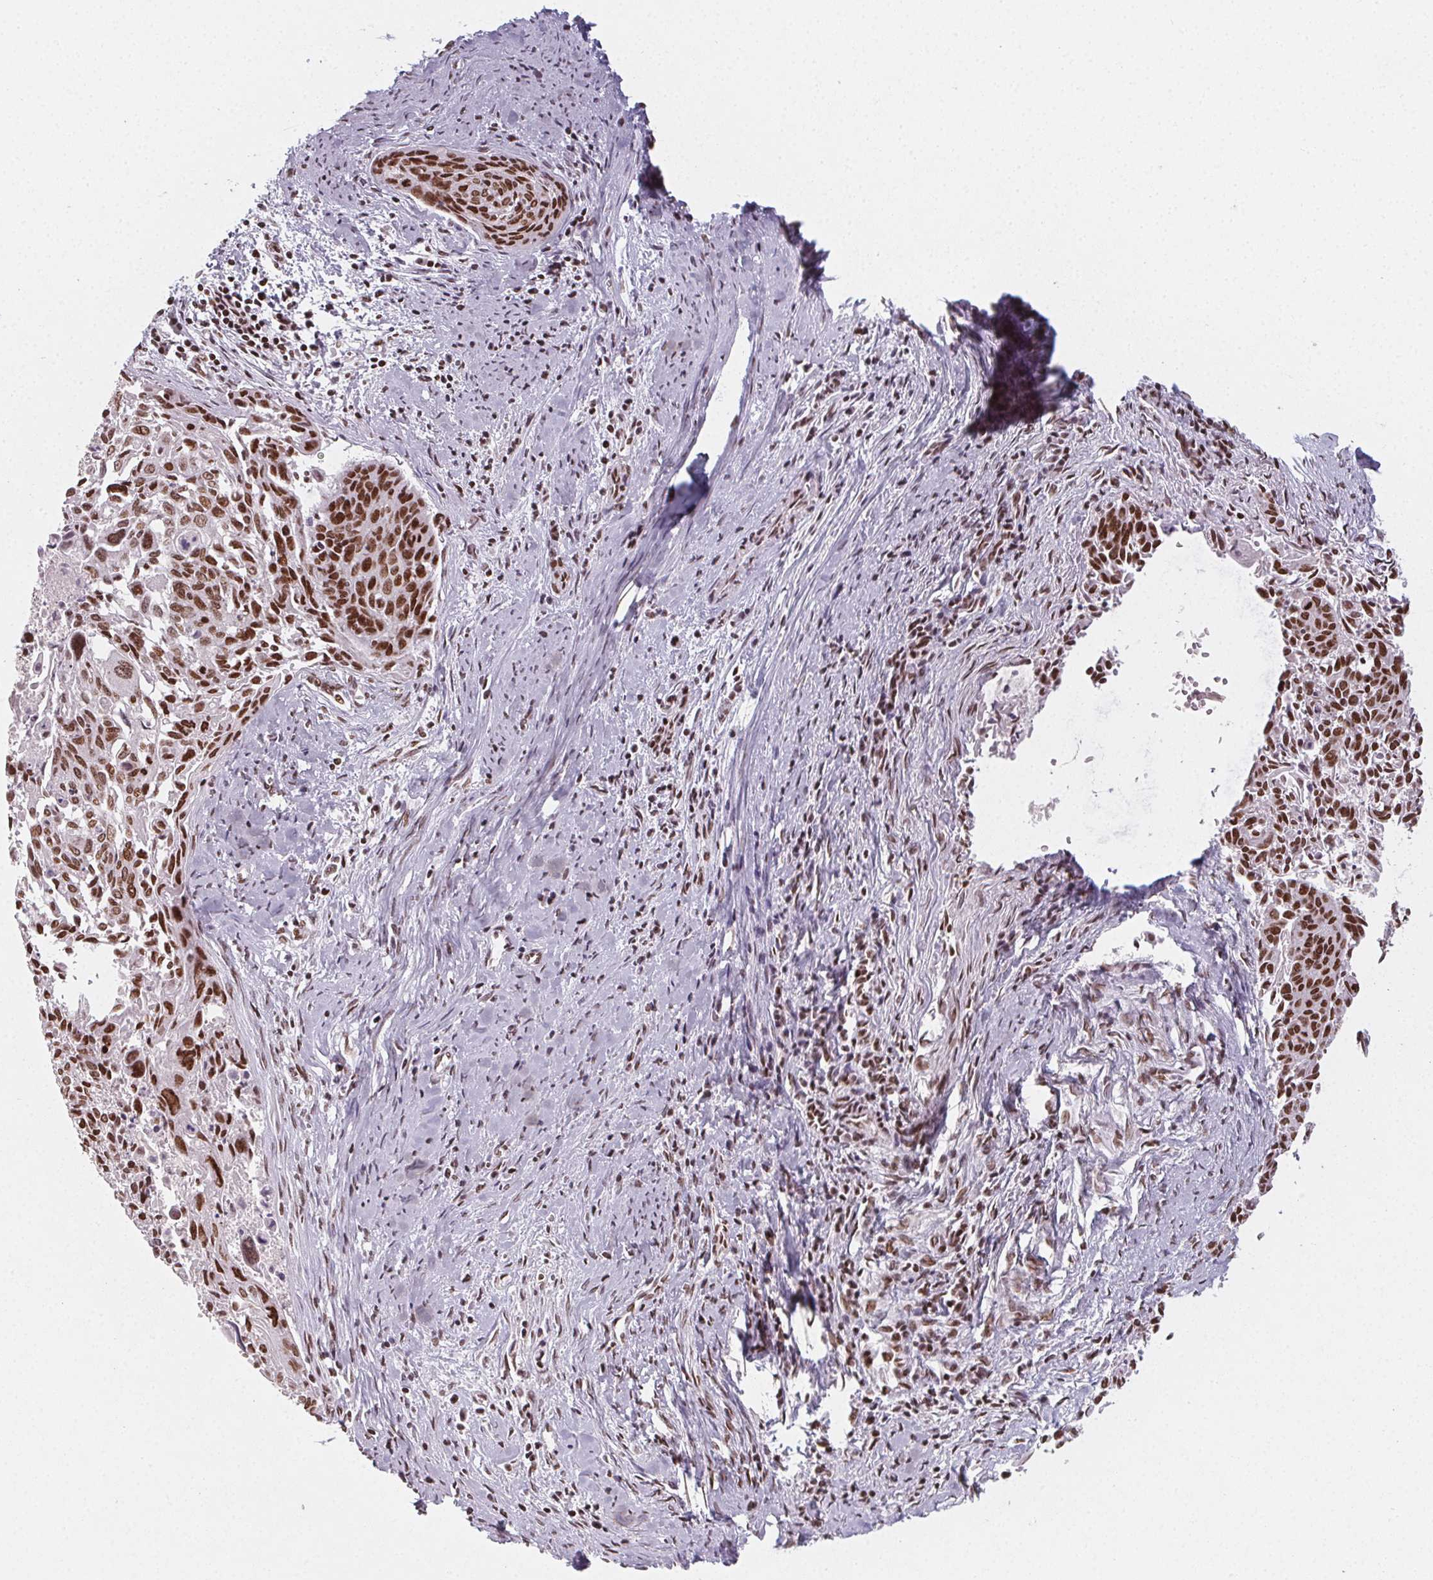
{"staining": {"intensity": "strong", "quantity": ">75%", "location": "nuclear"}, "tissue": "cervical cancer", "cell_type": "Tumor cells", "image_type": "cancer", "snomed": [{"axis": "morphology", "description": "Squamous cell carcinoma, NOS"}, {"axis": "topography", "description": "Cervix"}], "caption": "Brown immunohistochemical staining in cervical cancer exhibits strong nuclear positivity in approximately >75% of tumor cells. (Stains: DAB in brown, nuclei in blue, Microscopy: brightfield microscopy at high magnification).", "gene": "KMT2A", "patient": {"sex": "female", "age": 55}}